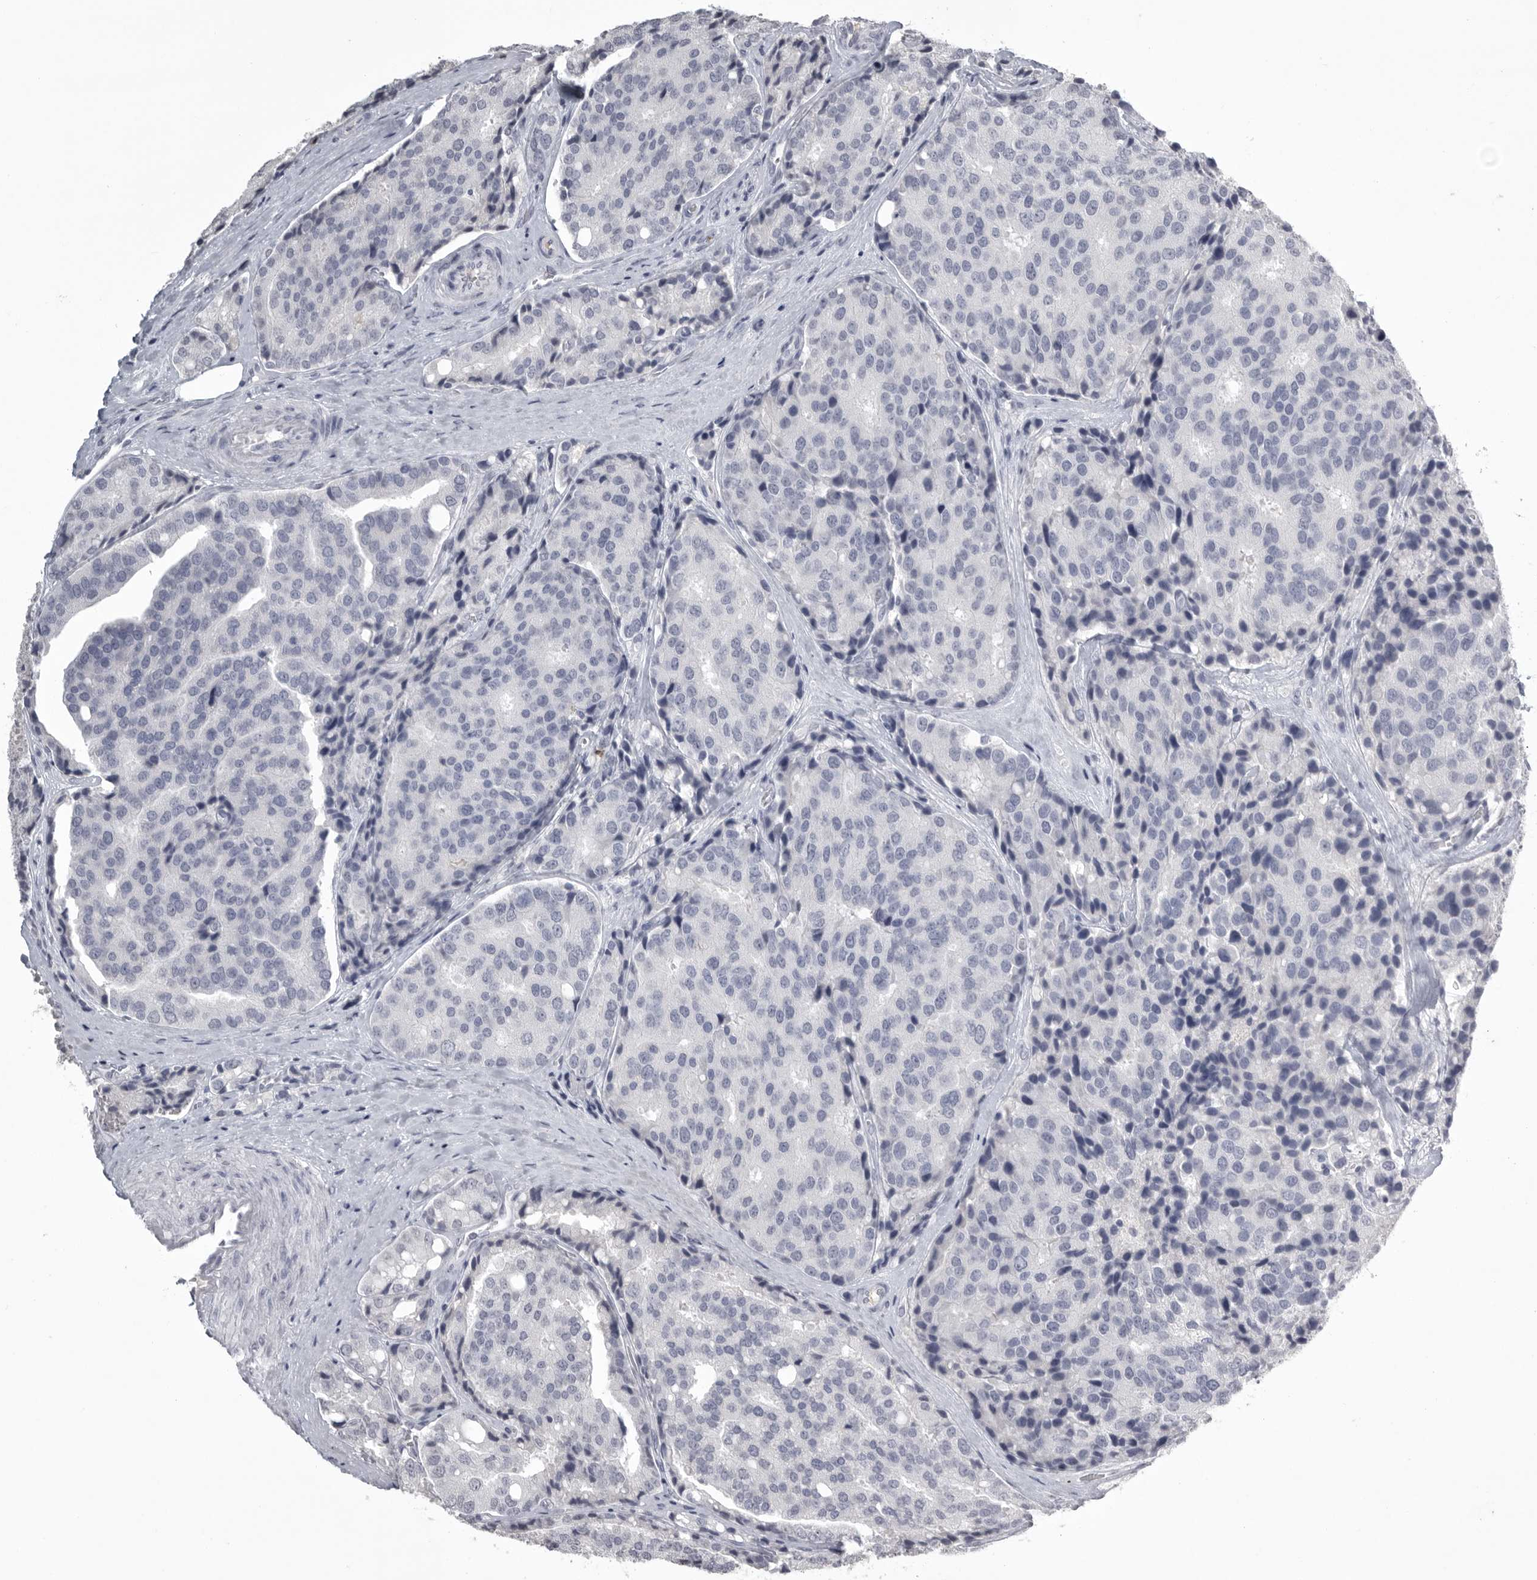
{"staining": {"intensity": "negative", "quantity": "none", "location": "none"}, "tissue": "prostate cancer", "cell_type": "Tumor cells", "image_type": "cancer", "snomed": [{"axis": "morphology", "description": "Adenocarcinoma, High grade"}, {"axis": "topography", "description": "Prostate"}], "caption": "A high-resolution image shows immunohistochemistry staining of prostate high-grade adenocarcinoma, which exhibits no significant expression in tumor cells.", "gene": "GNLY", "patient": {"sex": "male", "age": 50}}